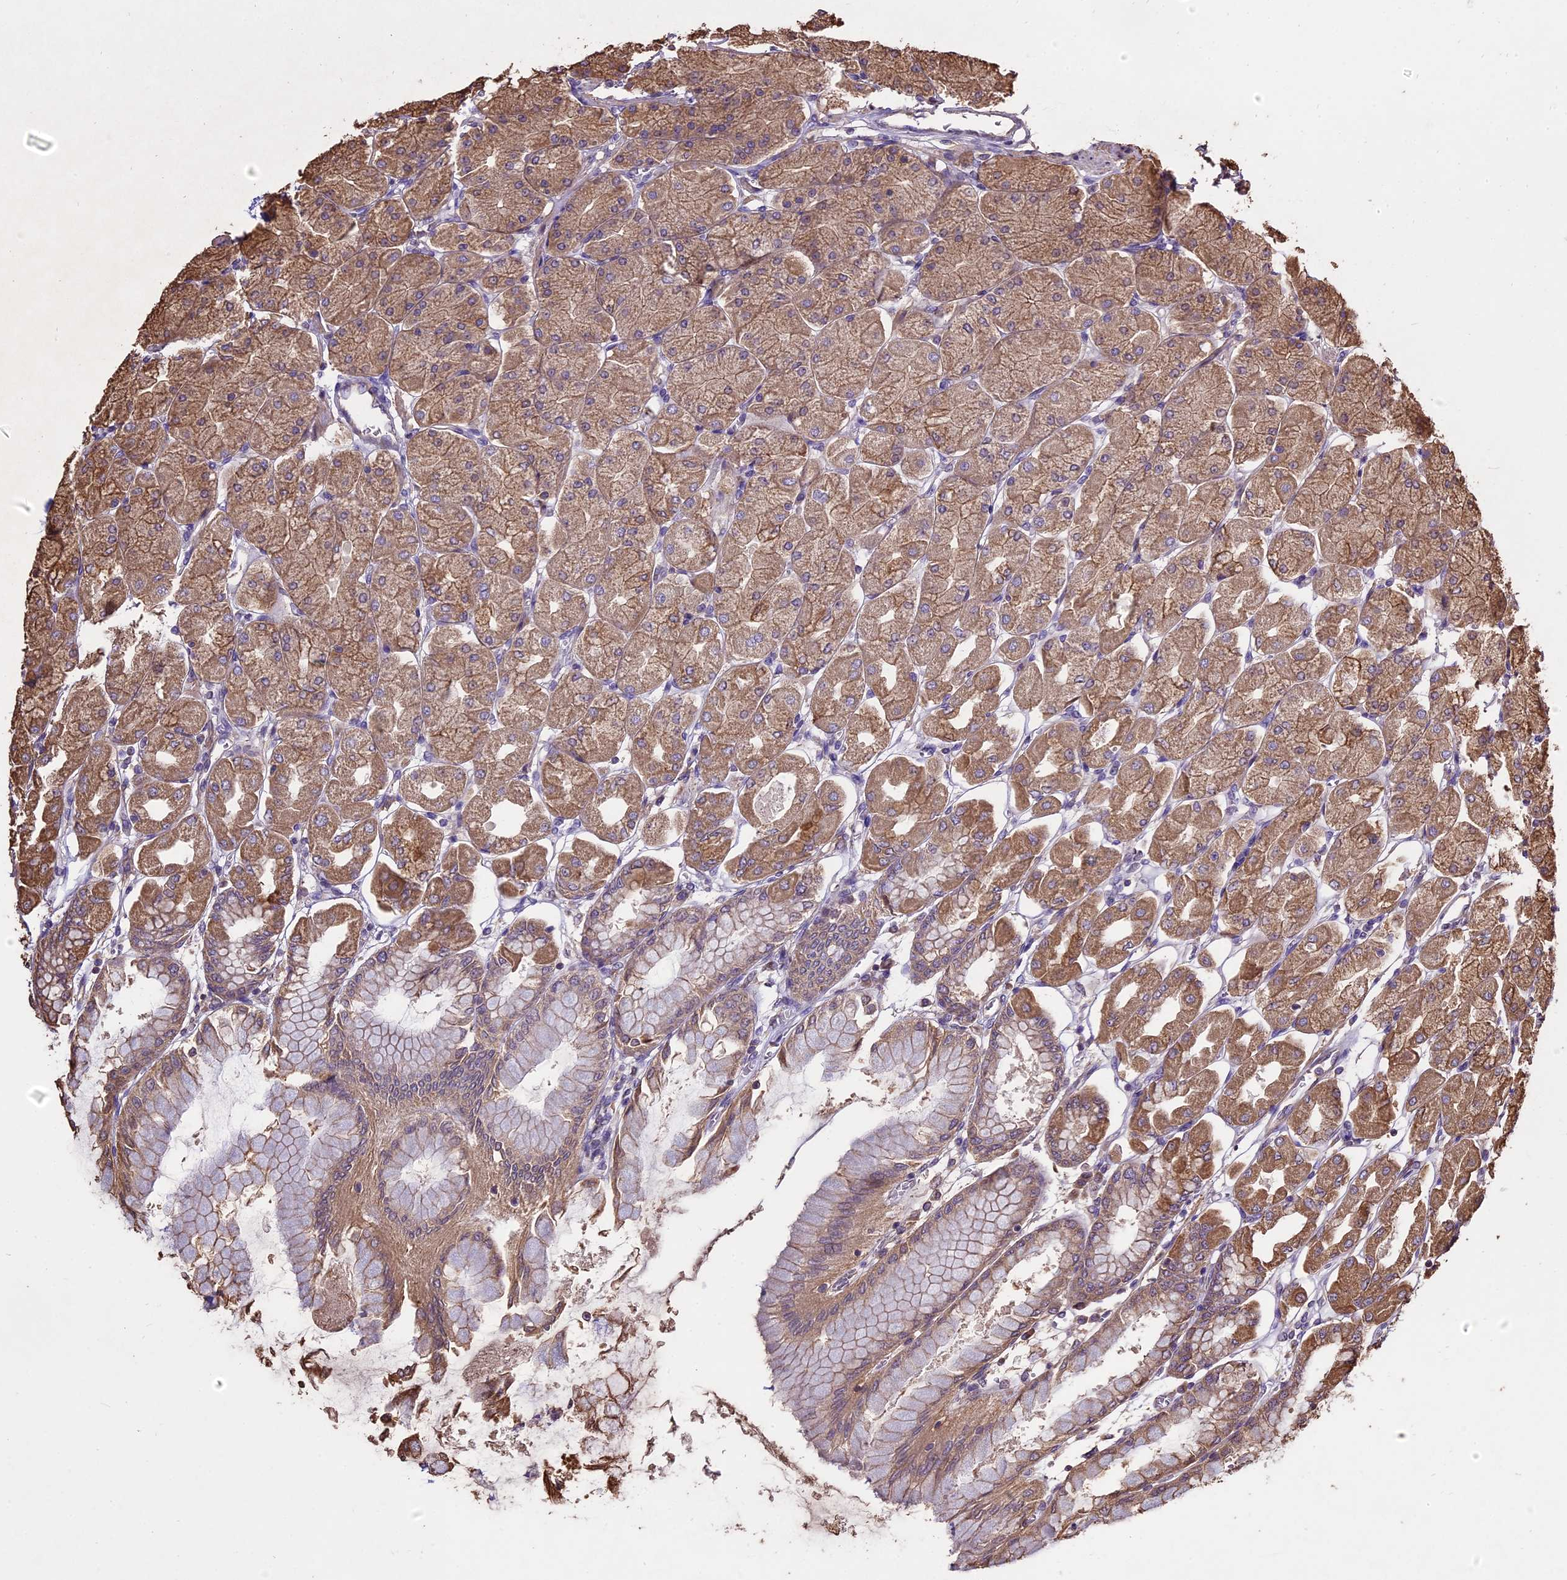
{"staining": {"intensity": "moderate", "quantity": ">75%", "location": "cytoplasmic/membranous"}, "tissue": "stomach", "cell_type": "Glandular cells", "image_type": "normal", "snomed": [{"axis": "morphology", "description": "Normal tissue, NOS"}, {"axis": "topography", "description": "Stomach, upper"}], "caption": "A high-resolution photomicrograph shows immunohistochemistry (IHC) staining of normal stomach, which demonstrates moderate cytoplasmic/membranous expression in about >75% of glandular cells.", "gene": "PGPEP1L", "patient": {"sex": "female", "age": 56}}